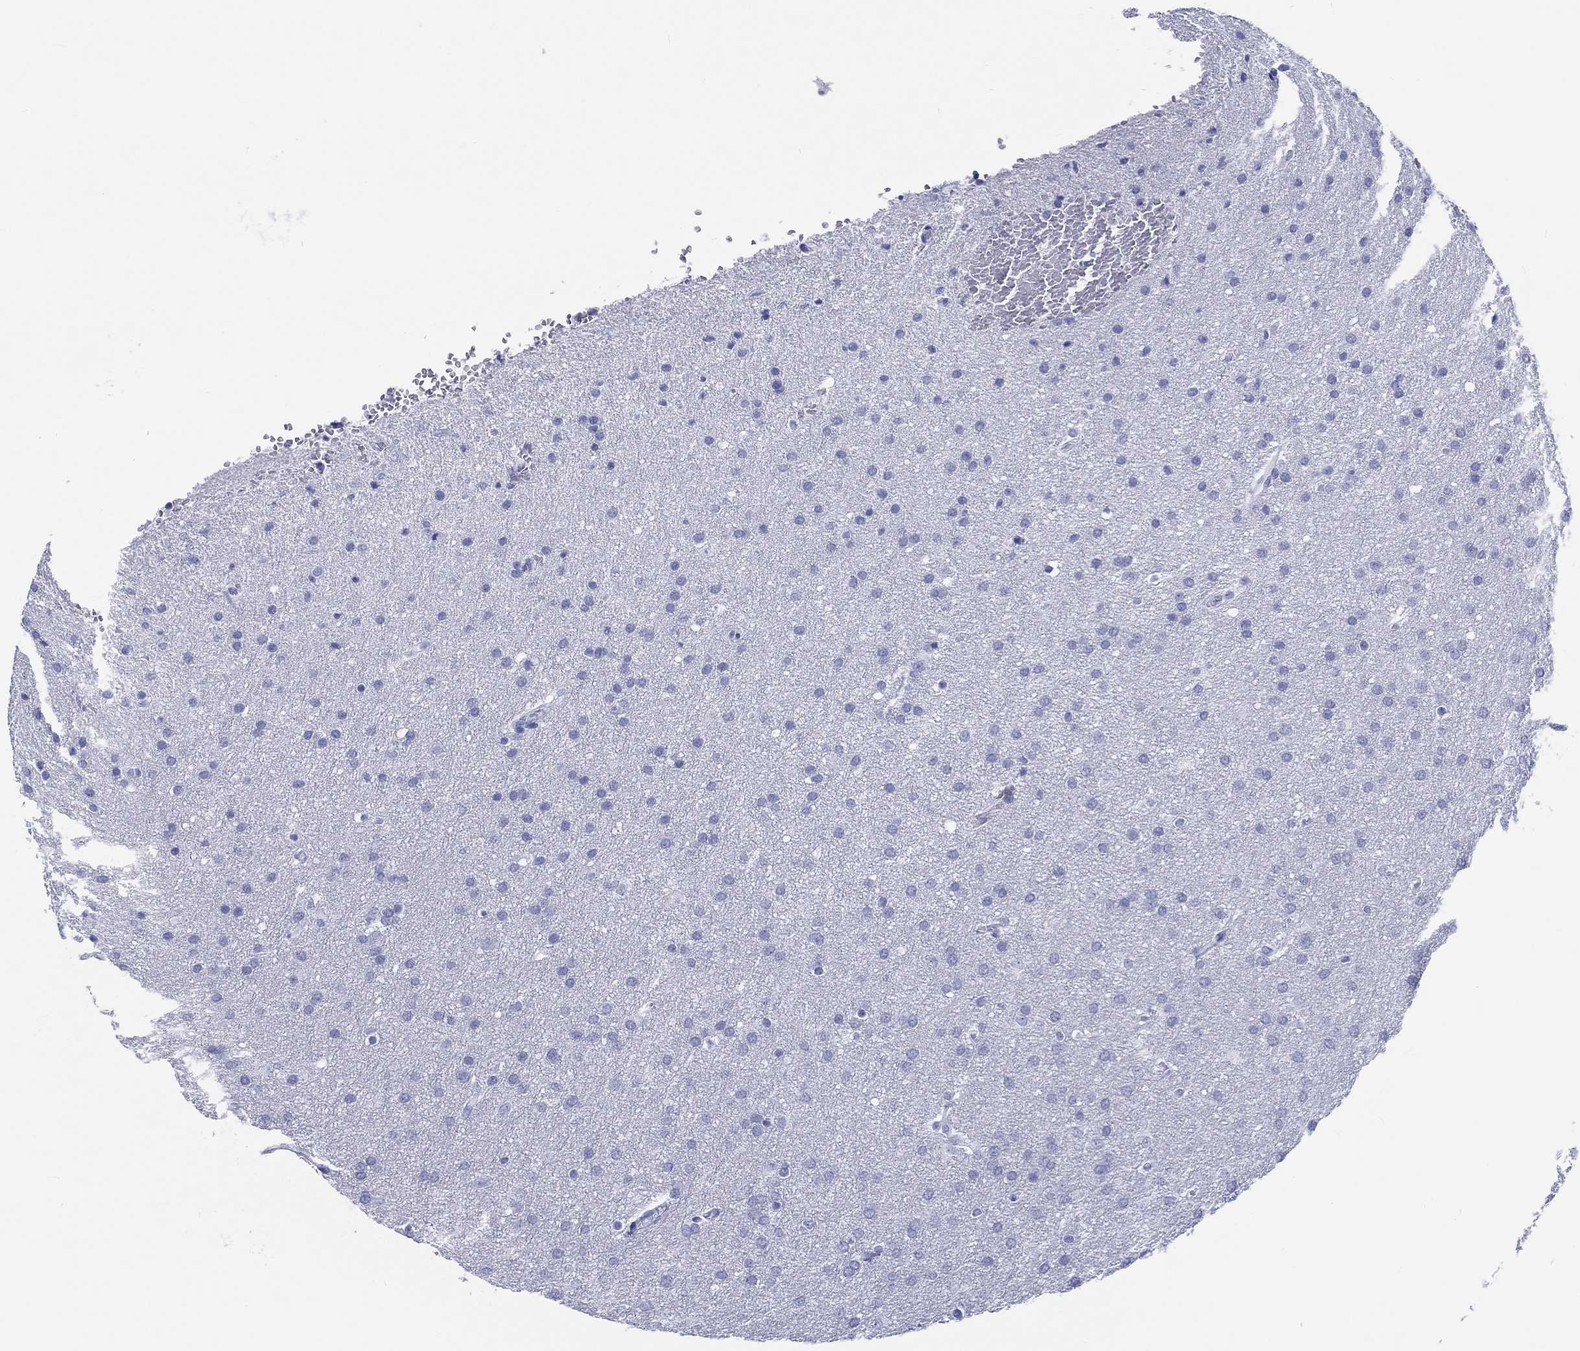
{"staining": {"intensity": "negative", "quantity": "none", "location": "none"}, "tissue": "glioma", "cell_type": "Tumor cells", "image_type": "cancer", "snomed": [{"axis": "morphology", "description": "Glioma, malignant, Low grade"}, {"axis": "topography", "description": "Brain"}], "caption": "Histopathology image shows no protein positivity in tumor cells of malignant glioma (low-grade) tissue.", "gene": "H1-1", "patient": {"sex": "female", "age": 32}}